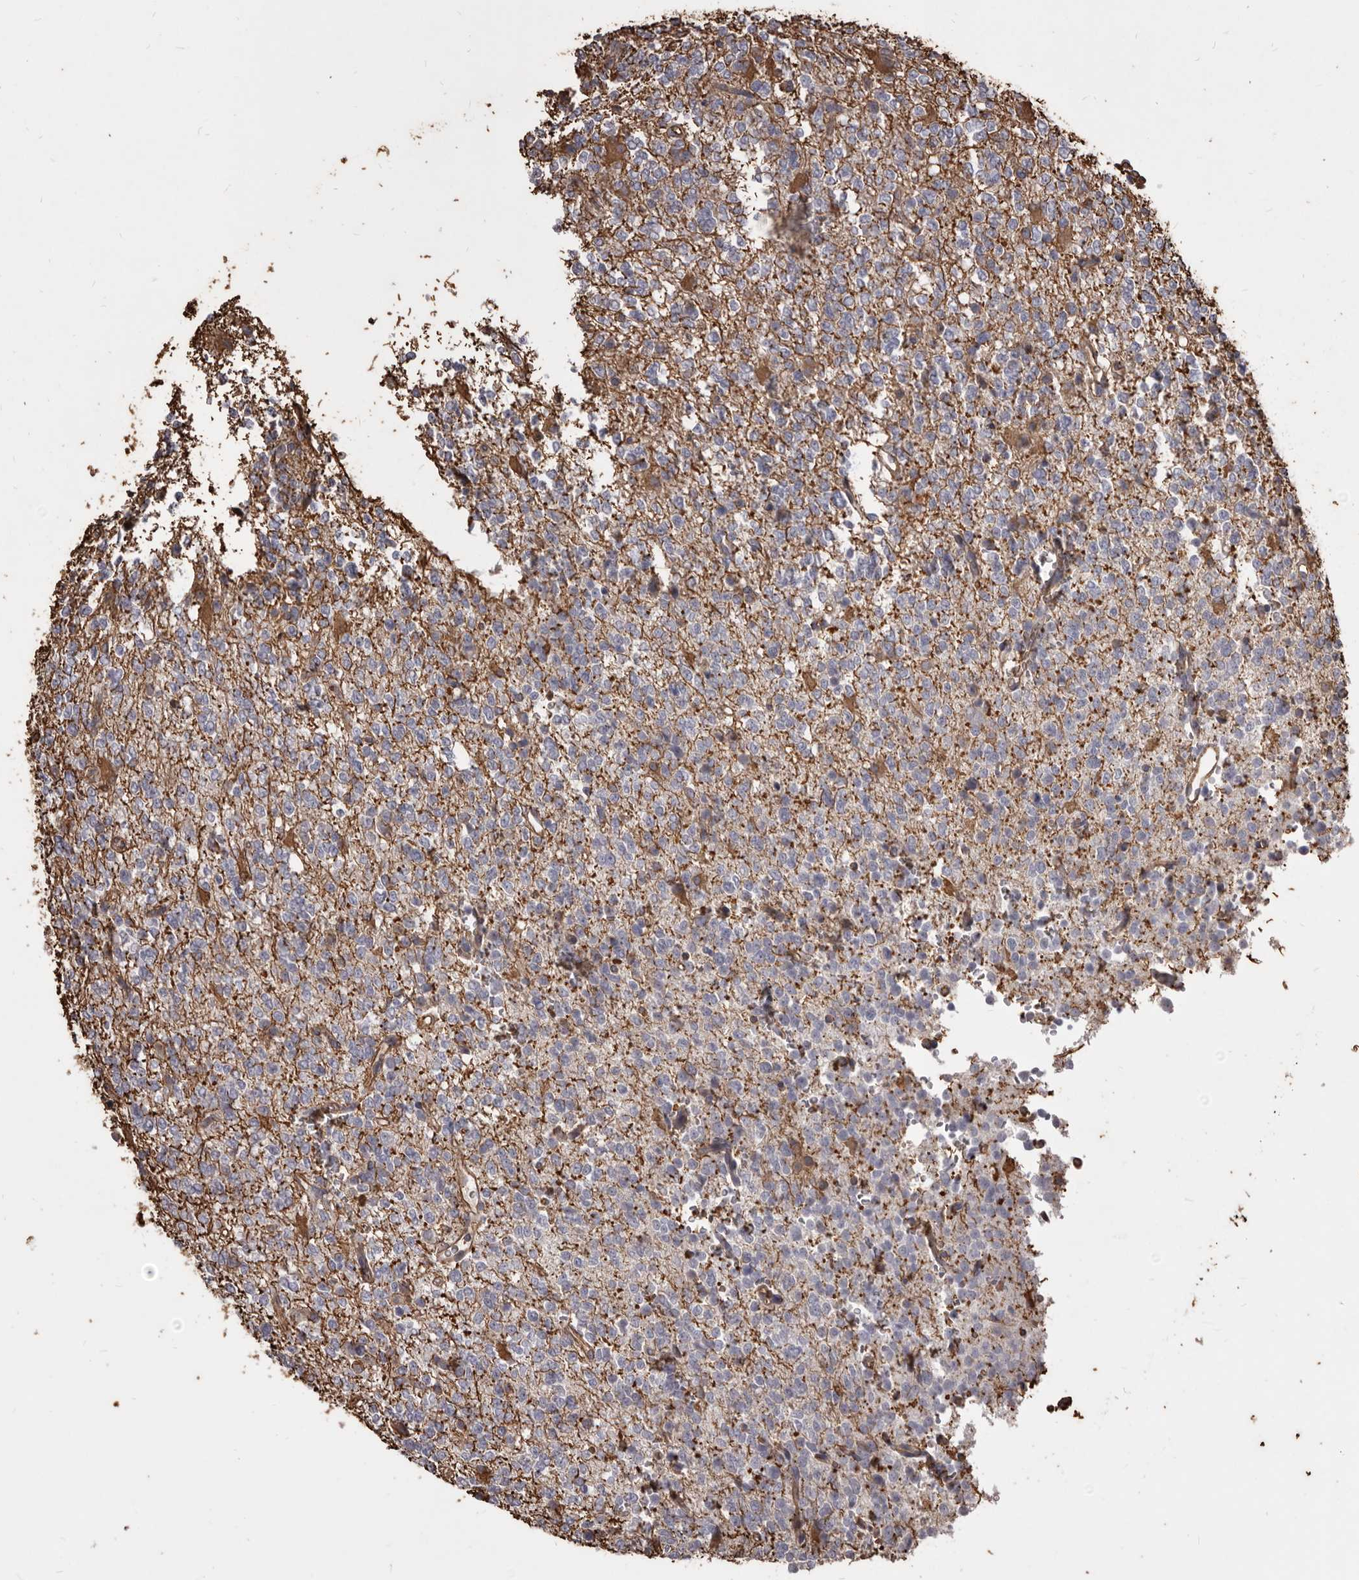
{"staining": {"intensity": "weak", "quantity": "25%-75%", "location": "cytoplasmic/membranous"}, "tissue": "glioma", "cell_type": "Tumor cells", "image_type": "cancer", "snomed": [{"axis": "morphology", "description": "Glioma, malignant, High grade"}, {"axis": "topography", "description": "Brain"}], "caption": "A brown stain shows weak cytoplasmic/membranous positivity of a protein in glioma tumor cells.", "gene": "MTURN", "patient": {"sex": "female", "age": 62}}